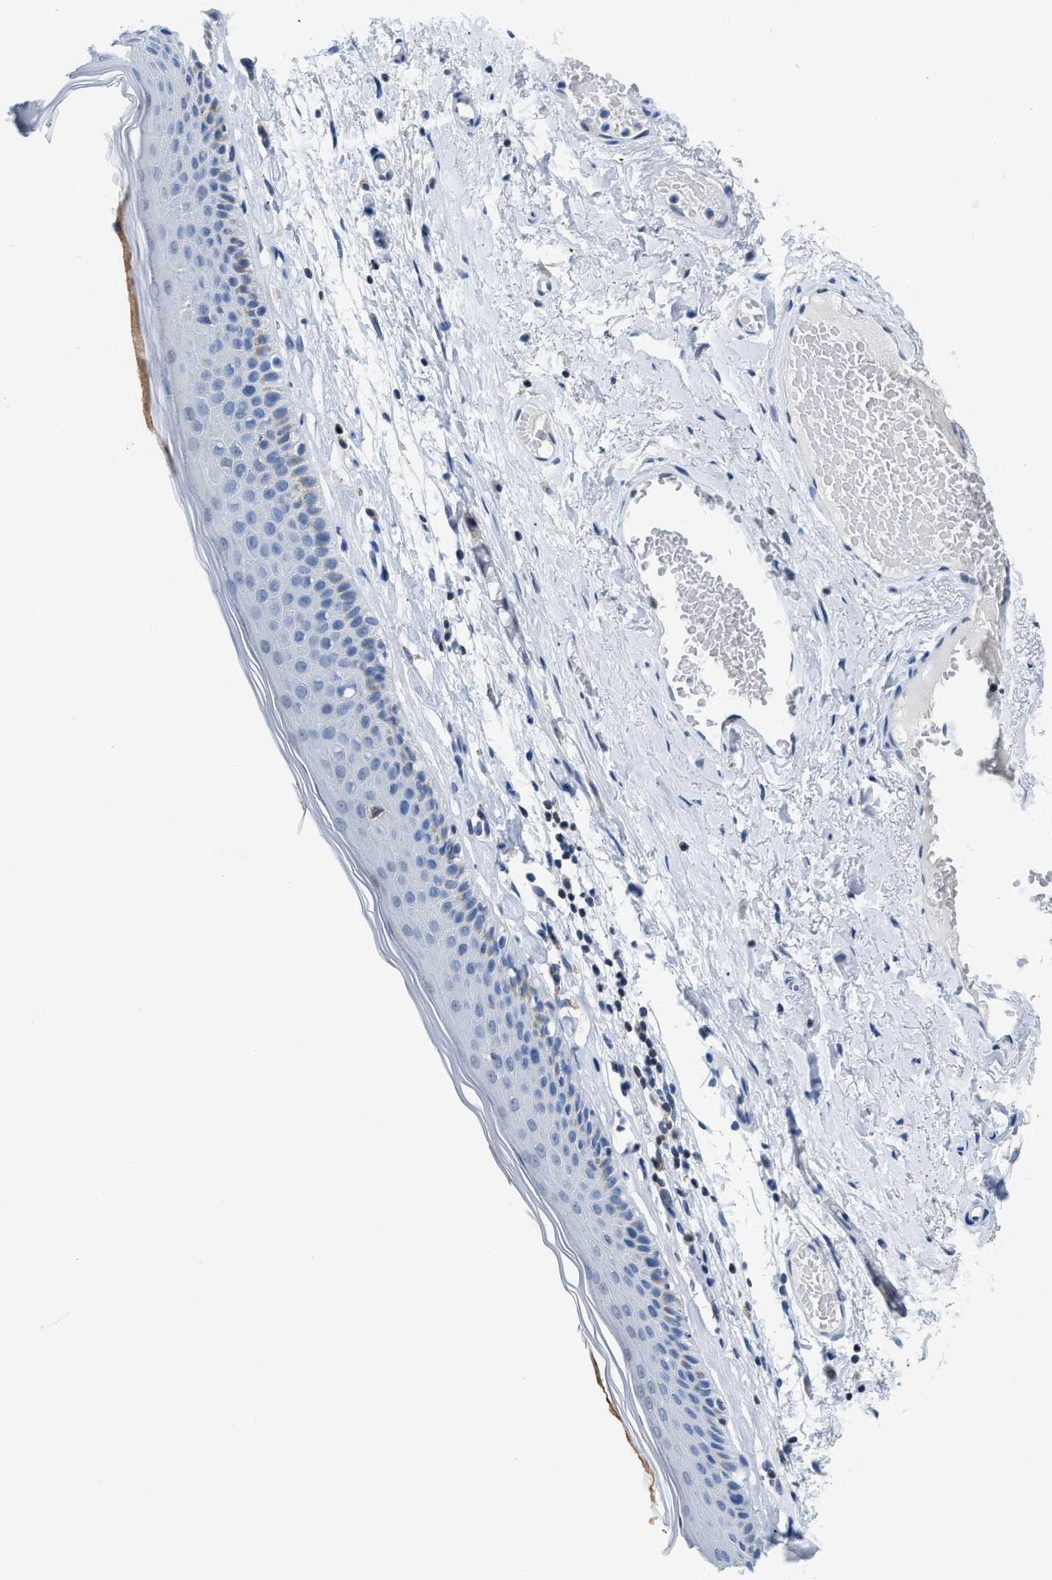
{"staining": {"intensity": "moderate", "quantity": "<25%", "location": "cytoplasmic/membranous"}, "tissue": "skin", "cell_type": "Epidermal cells", "image_type": "normal", "snomed": [{"axis": "morphology", "description": "Normal tissue, NOS"}, {"axis": "topography", "description": "Vulva"}], "caption": "Epidermal cells demonstrate low levels of moderate cytoplasmic/membranous staining in approximately <25% of cells in normal skin.", "gene": "NFATC2", "patient": {"sex": "female", "age": 73}}